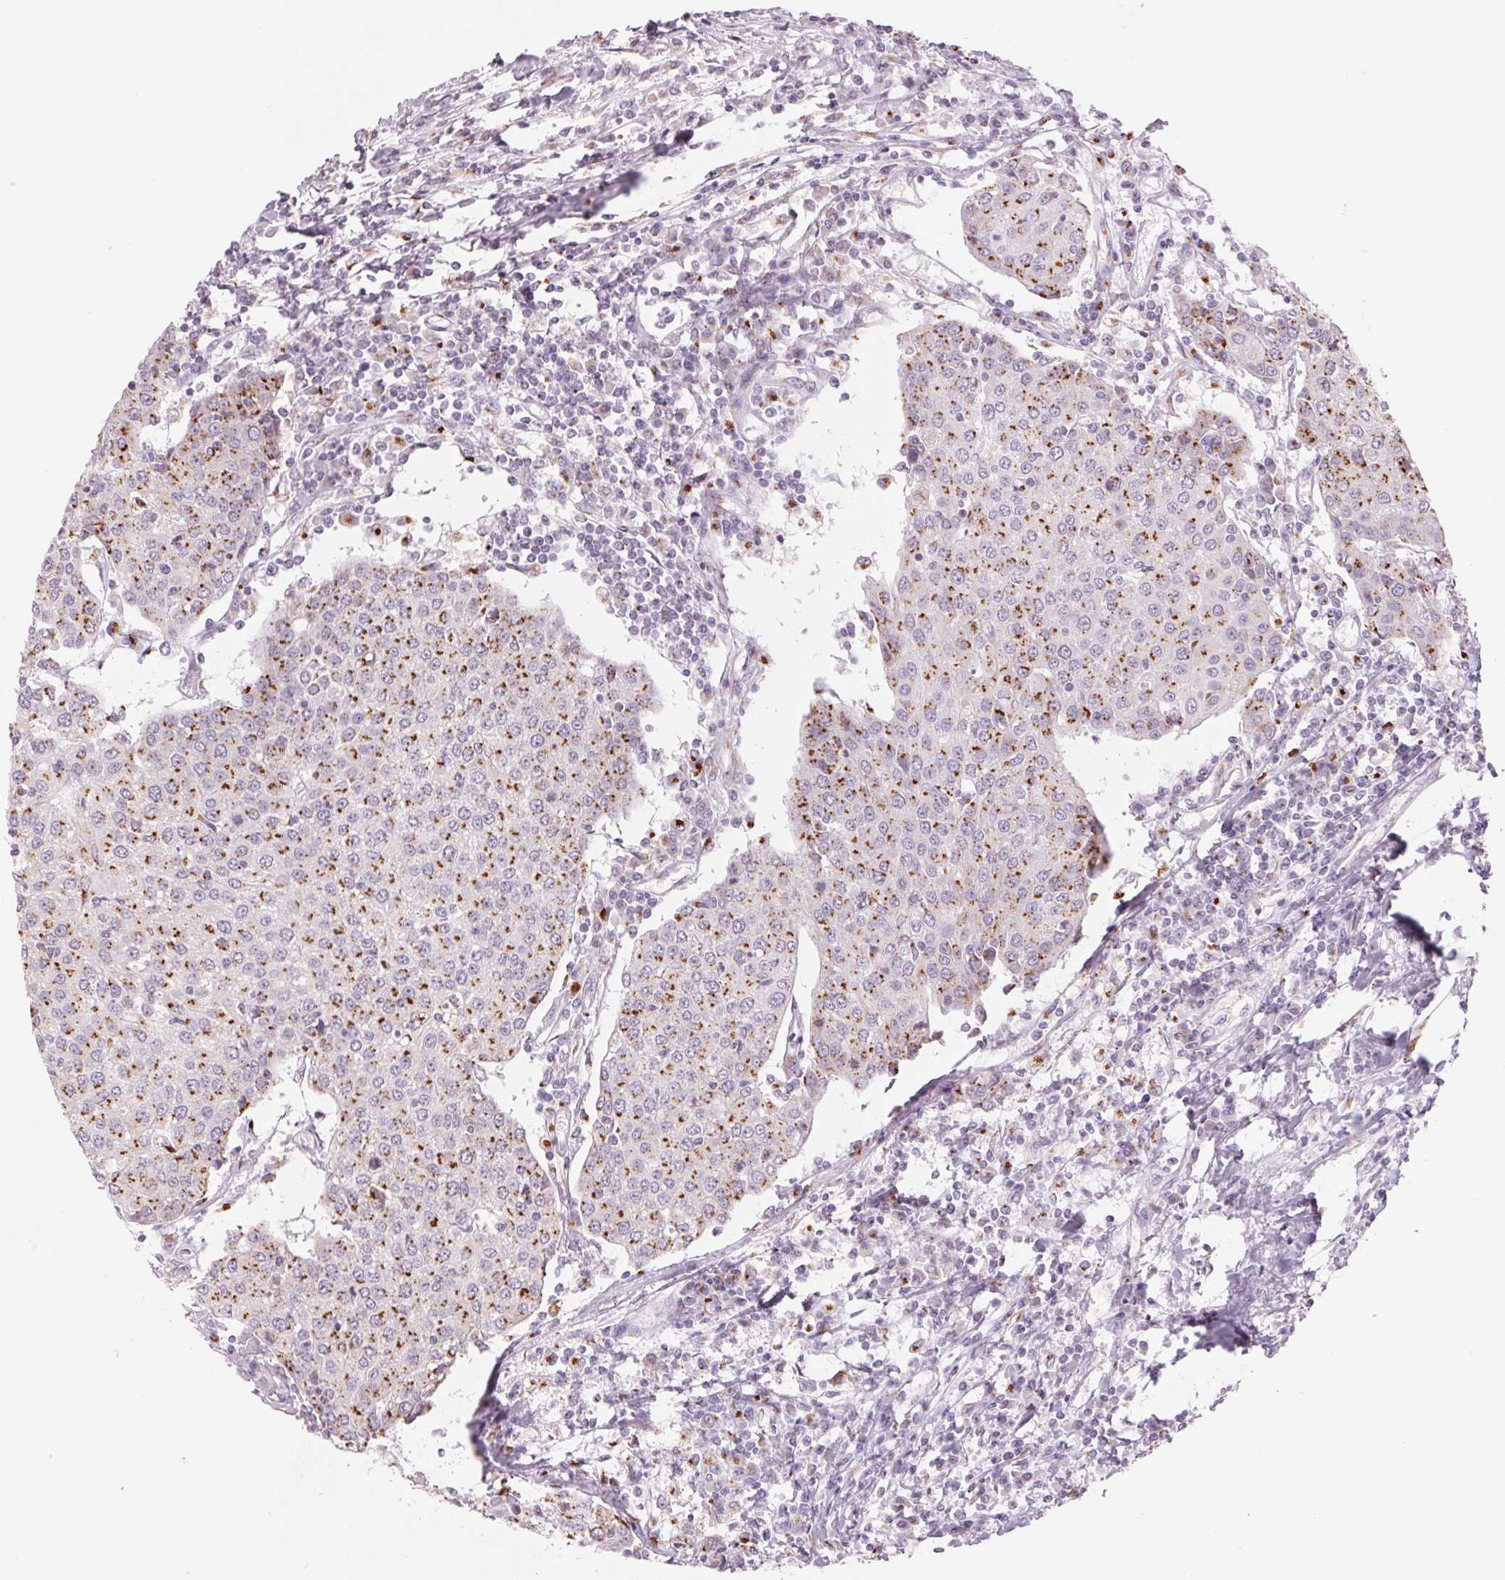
{"staining": {"intensity": "moderate", "quantity": ">75%", "location": "cytoplasmic/membranous"}, "tissue": "urothelial cancer", "cell_type": "Tumor cells", "image_type": "cancer", "snomed": [{"axis": "morphology", "description": "Urothelial carcinoma, High grade"}, {"axis": "topography", "description": "Urinary bladder"}], "caption": "High-grade urothelial carcinoma stained for a protein exhibits moderate cytoplasmic/membranous positivity in tumor cells.", "gene": "GALNT7", "patient": {"sex": "female", "age": 85}}